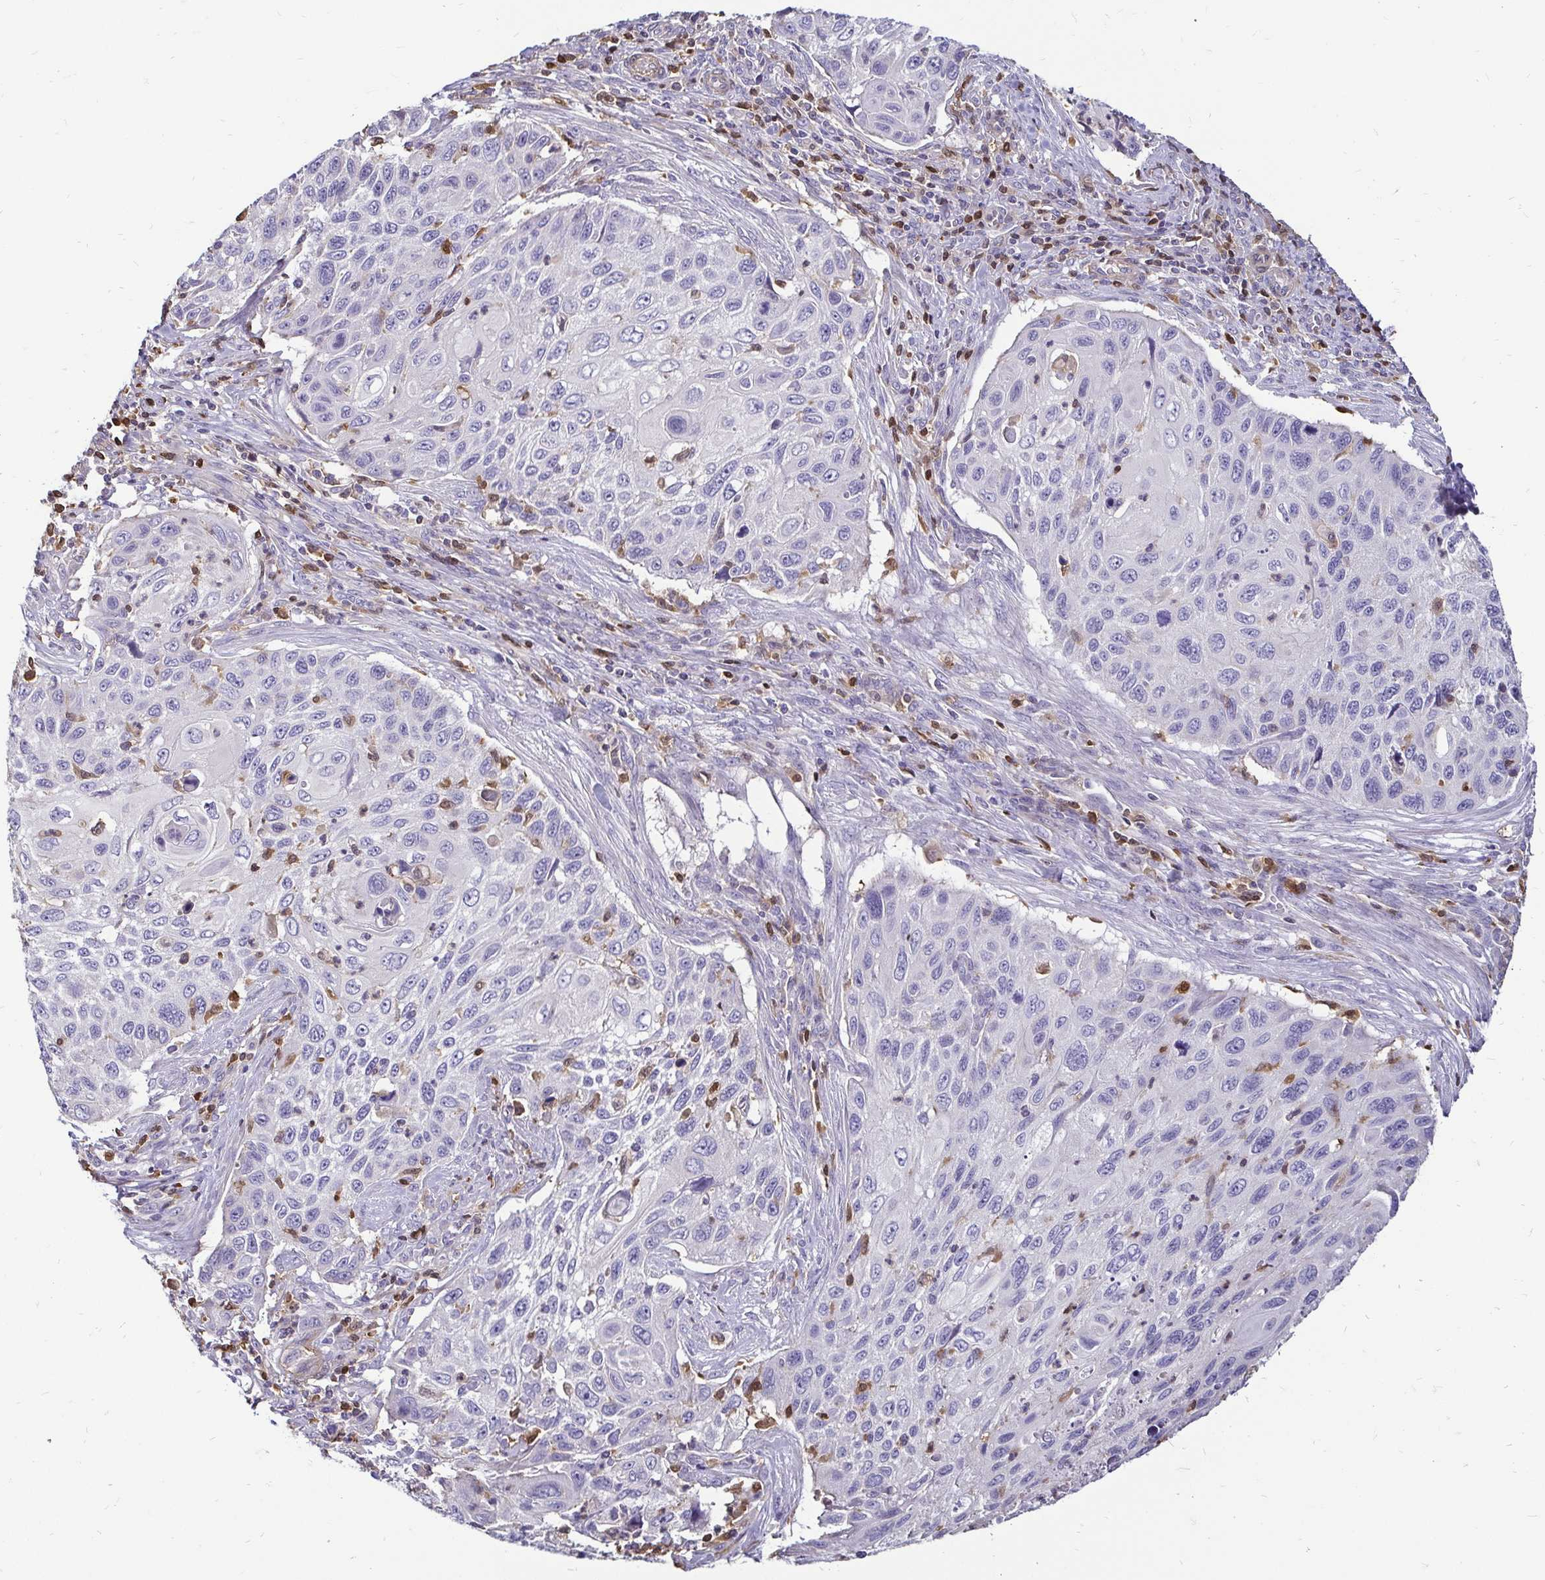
{"staining": {"intensity": "negative", "quantity": "none", "location": "none"}, "tissue": "cervical cancer", "cell_type": "Tumor cells", "image_type": "cancer", "snomed": [{"axis": "morphology", "description": "Squamous cell carcinoma, NOS"}, {"axis": "topography", "description": "Cervix"}], "caption": "A micrograph of cervical squamous cell carcinoma stained for a protein demonstrates no brown staining in tumor cells. (DAB (3,3'-diaminobenzidine) immunohistochemistry (IHC), high magnification).", "gene": "ZFP1", "patient": {"sex": "female", "age": 70}}